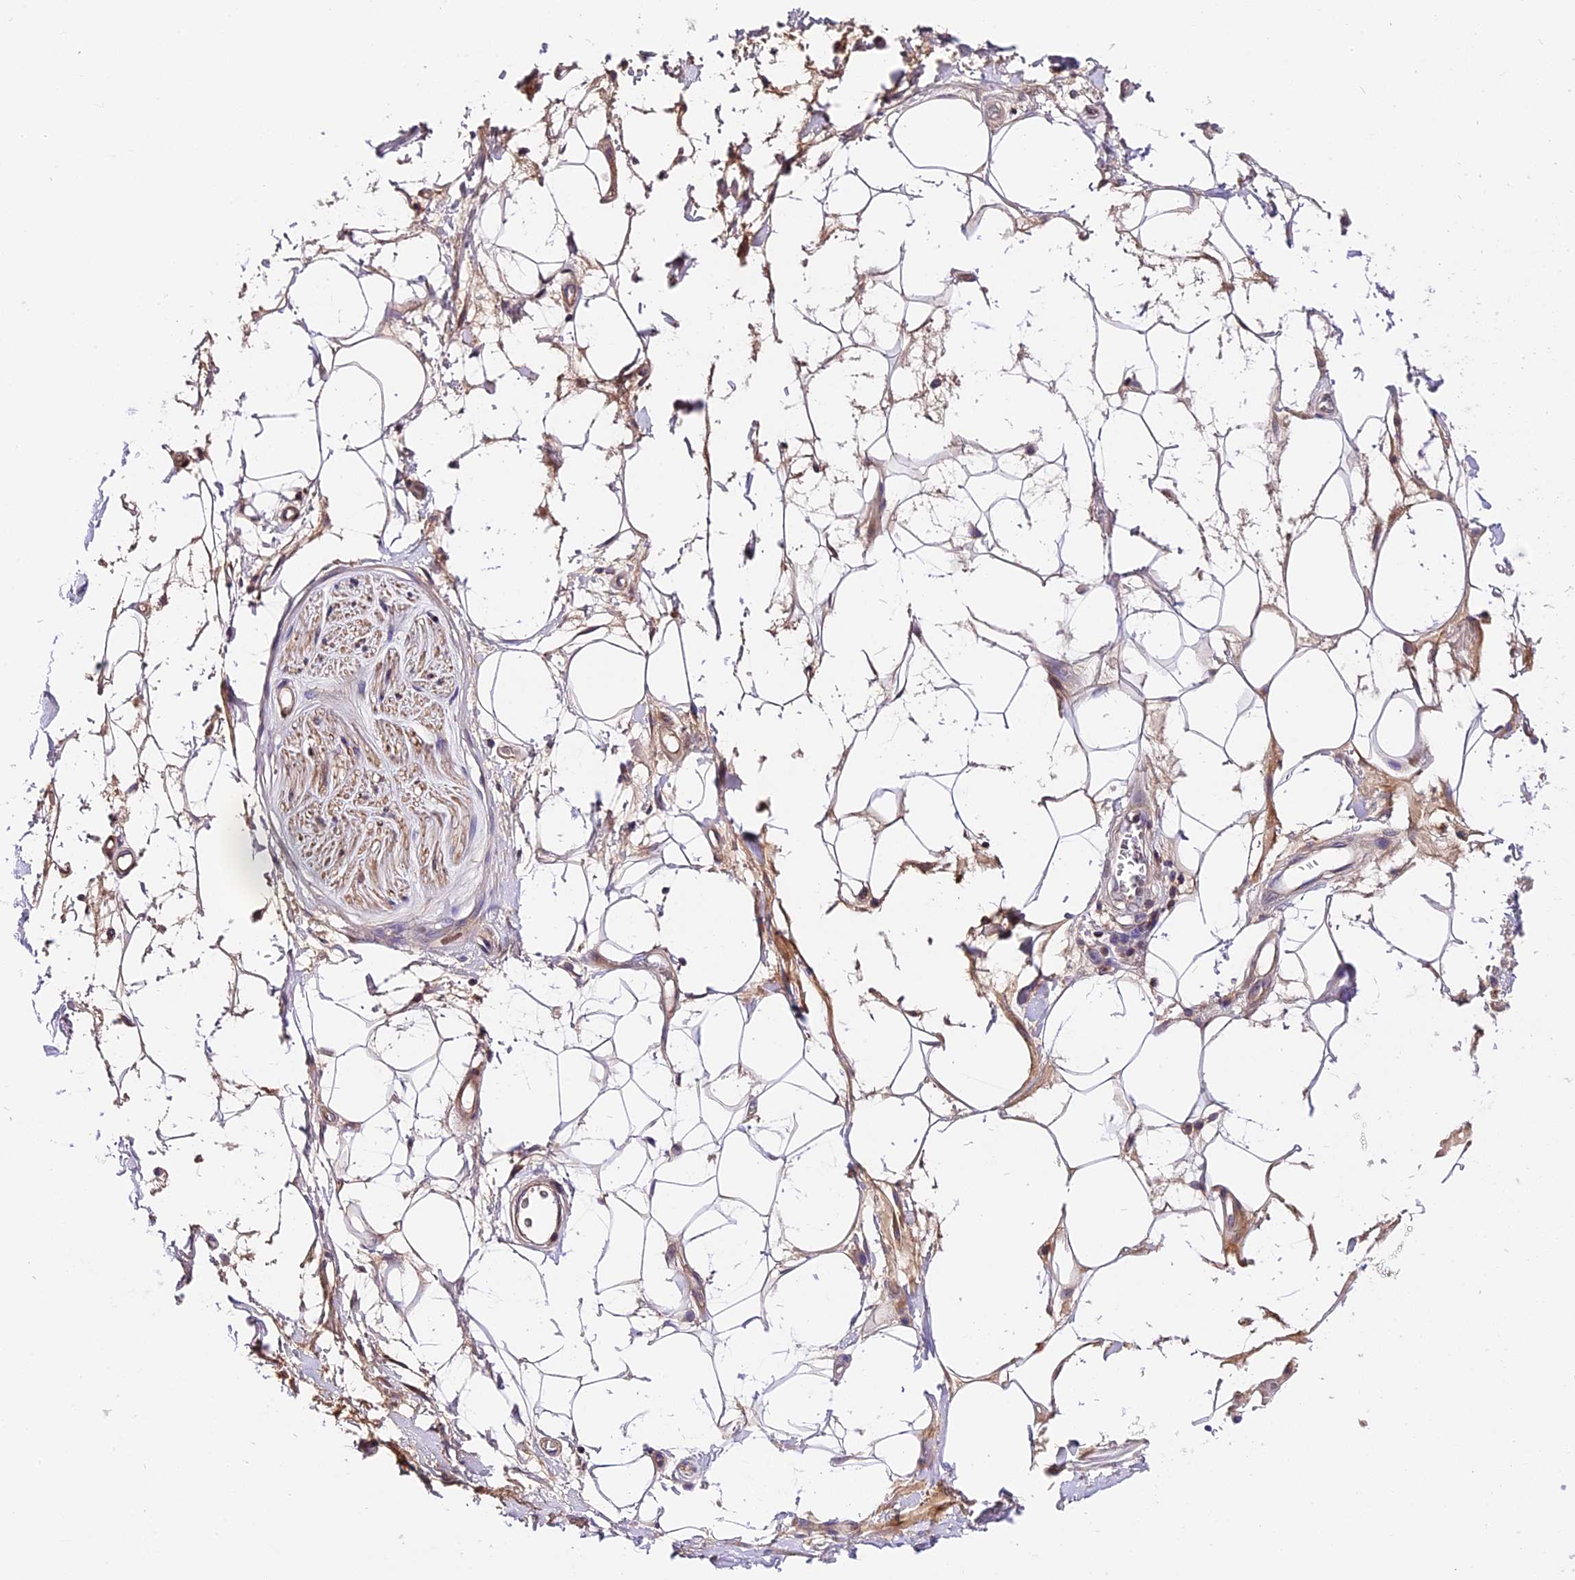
{"staining": {"intensity": "moderate", "quantity": "25%-75%", "location": "cytoplasmic/membranous"}, "tissue": "adipose tissue", "cell_type": "Adipocytes", "image_type": "normal", "snomed": [{"axis": "morphology", "description": "Normal tissue, NOS"}, {"axis": "morphology", "description": "Adenocarcinoma, NOS"}, {"axis": "topography", "description": "Rectum"}, {"axis": "topography", "description": "Vagina"}, {"axis": "topography", "description": "Peripheral nerve tissue"}], "caption": "This histopathology image exhibits benign adipose tissue stained with immunohistochemistry to label a protein in brown. The cytoplasmic/membranous of adipocytes show moderate positivity for the protein. Nuclei are counter-stained blue.", "gene": "MAP3K7CL", "patient": {"sex": "female", "age": 71}}